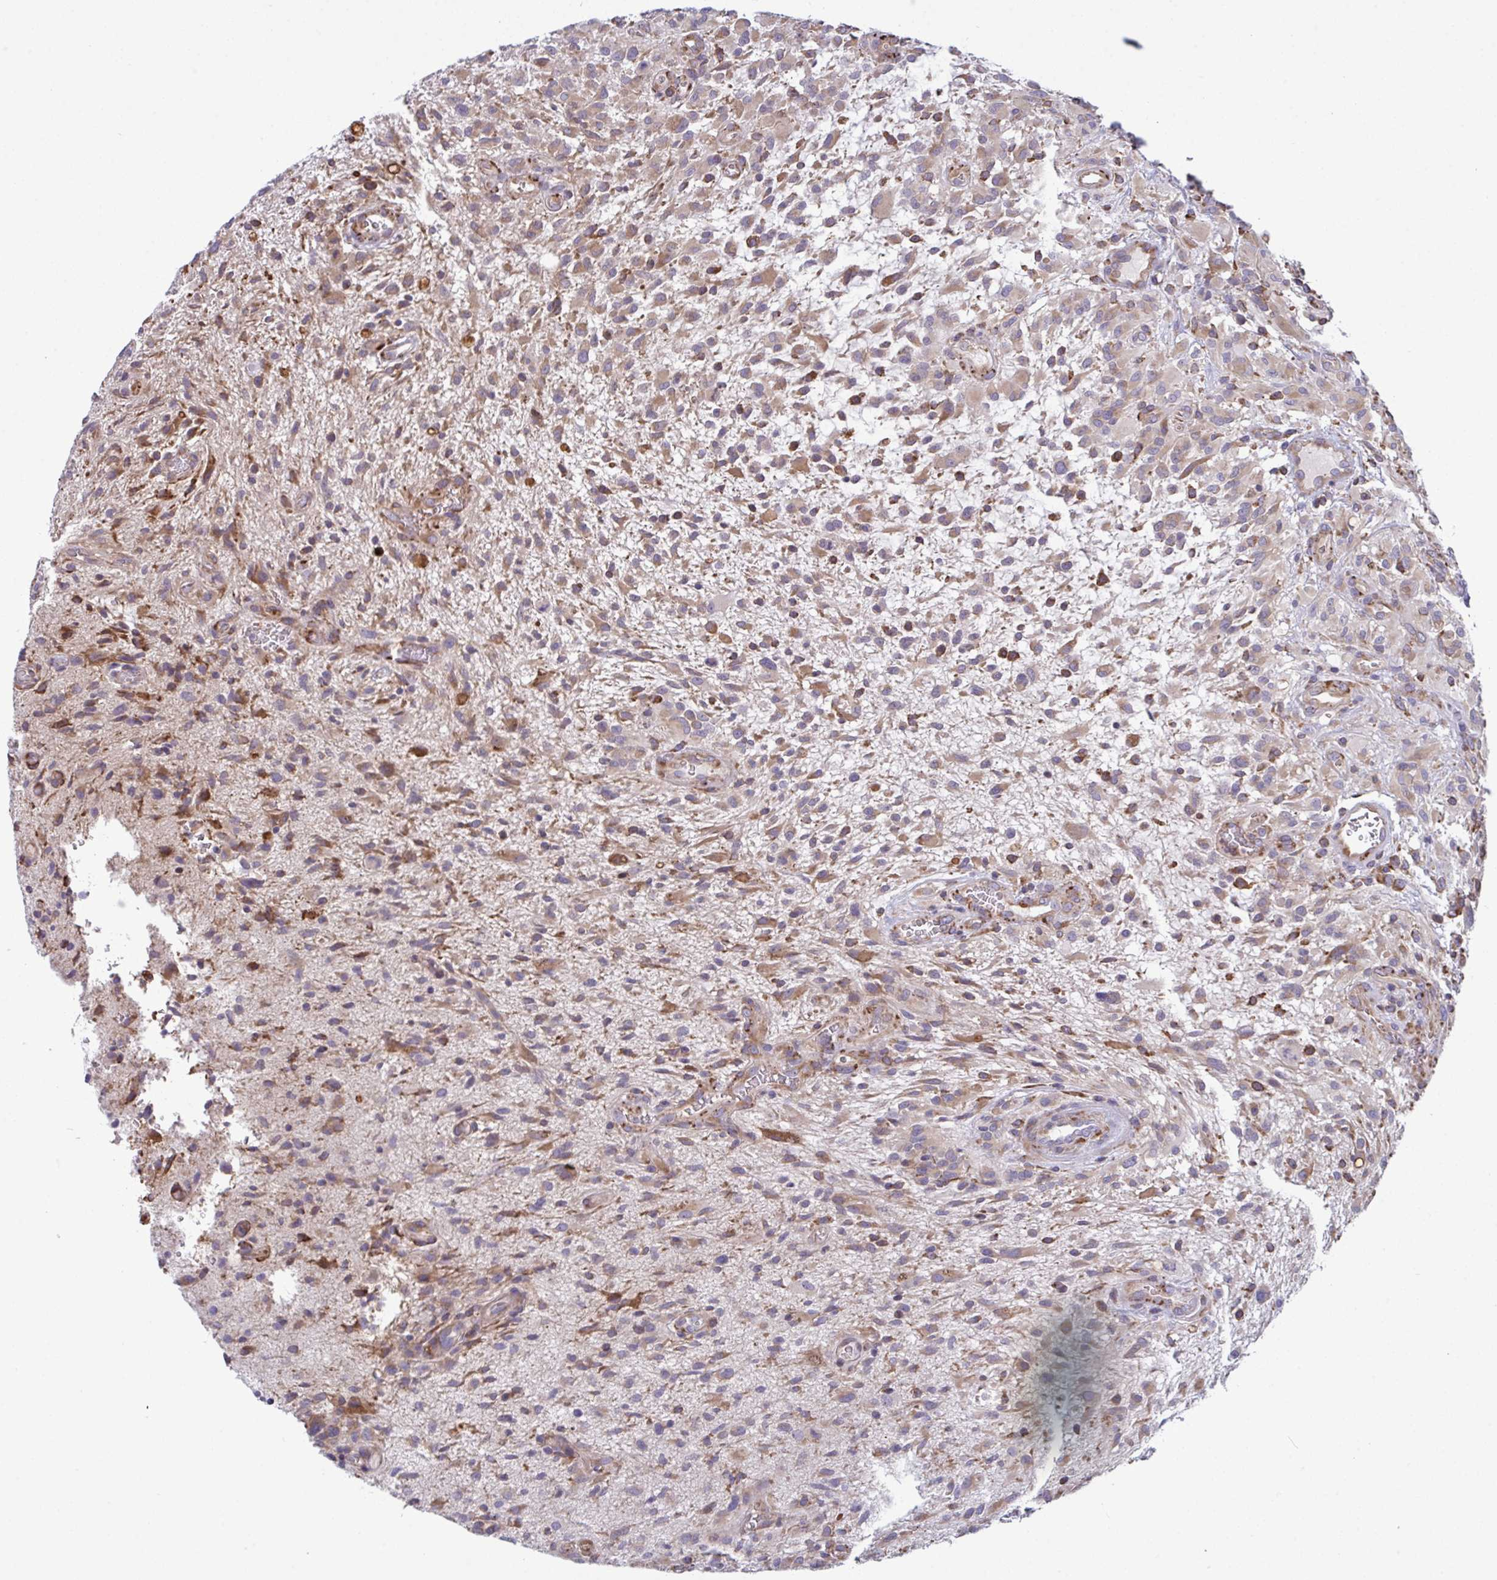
{"staining": {"intensity": "weak", "quantity": "25%-75%", "location": "cytoplasmic/membranous"}, "tissue": "glioma", "cell_type": "Tumor cells", "image_type": "cancer", "snomed": [{"axis": "morphology", "description": "Glioma, malignant, High grade"}, {"axis": "topography", "description": "Brain"}], "caption": "This is an image of IHC staining of malignant glioma (high-grade), which shows weak positivity in the cytoplasmic/membranous of tumor cells.", "gene": "MYMK", "patient": {"sex": "male", "age": 71}}